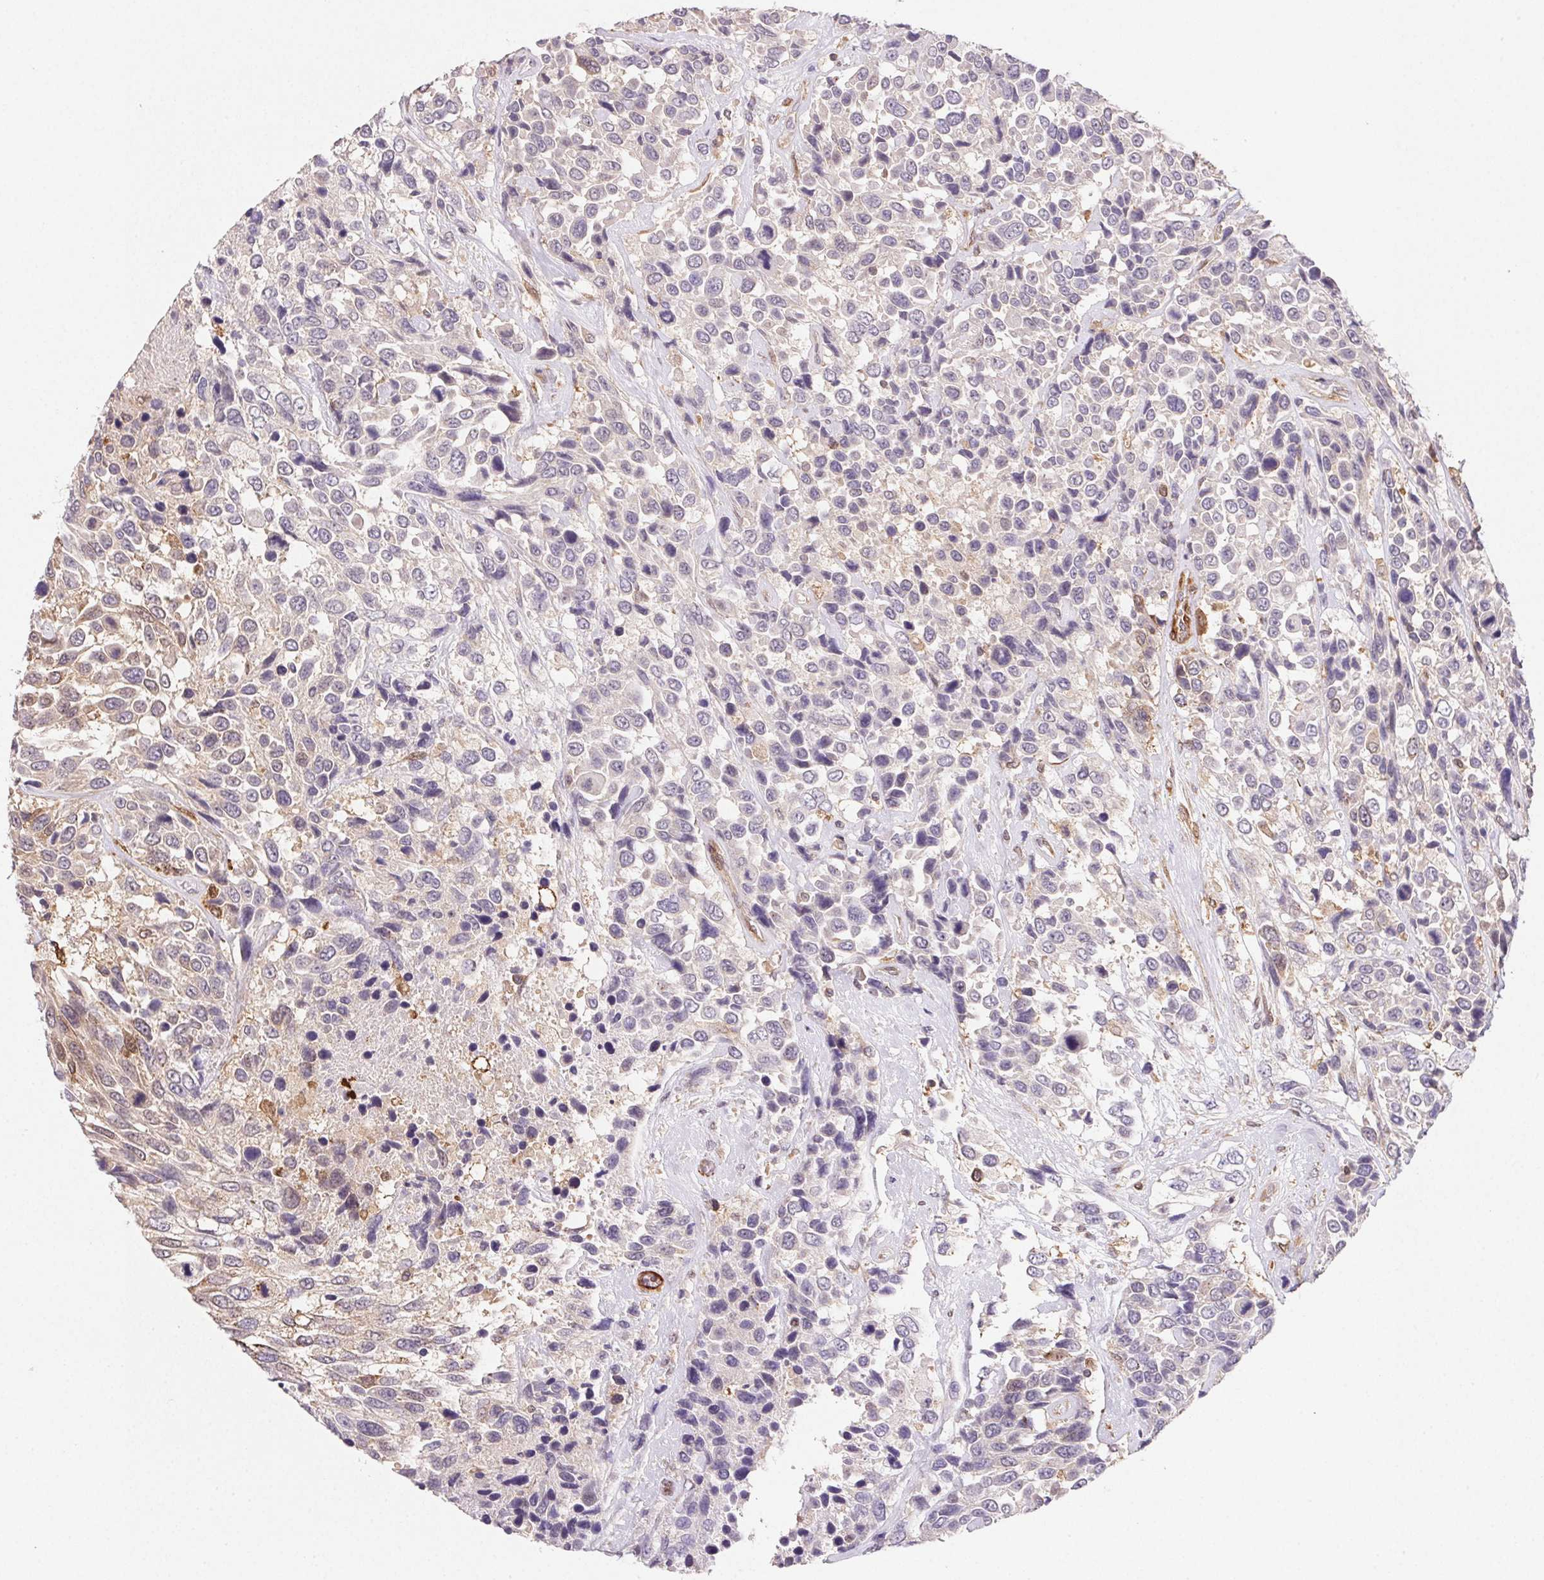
{"staining": {"intensity": "negative", "quantity": "none", "location": "none"}, "tissue": "urothelial cancer", "cell_type": "Tumor cells", "image_type": "cancer", "snomed": [{"axis": "morphology", "description": "Urothelial carcinoma, High grade"}, {"axis": "topography", "description": "Urinary bladder"}], "caption": "This is an immunohistochemistry histopathology image of human urothelial cancer. There is no positivity in tumor cells.", "gene": "GBP1", "patient": {"sex": "female", "age": 70}}